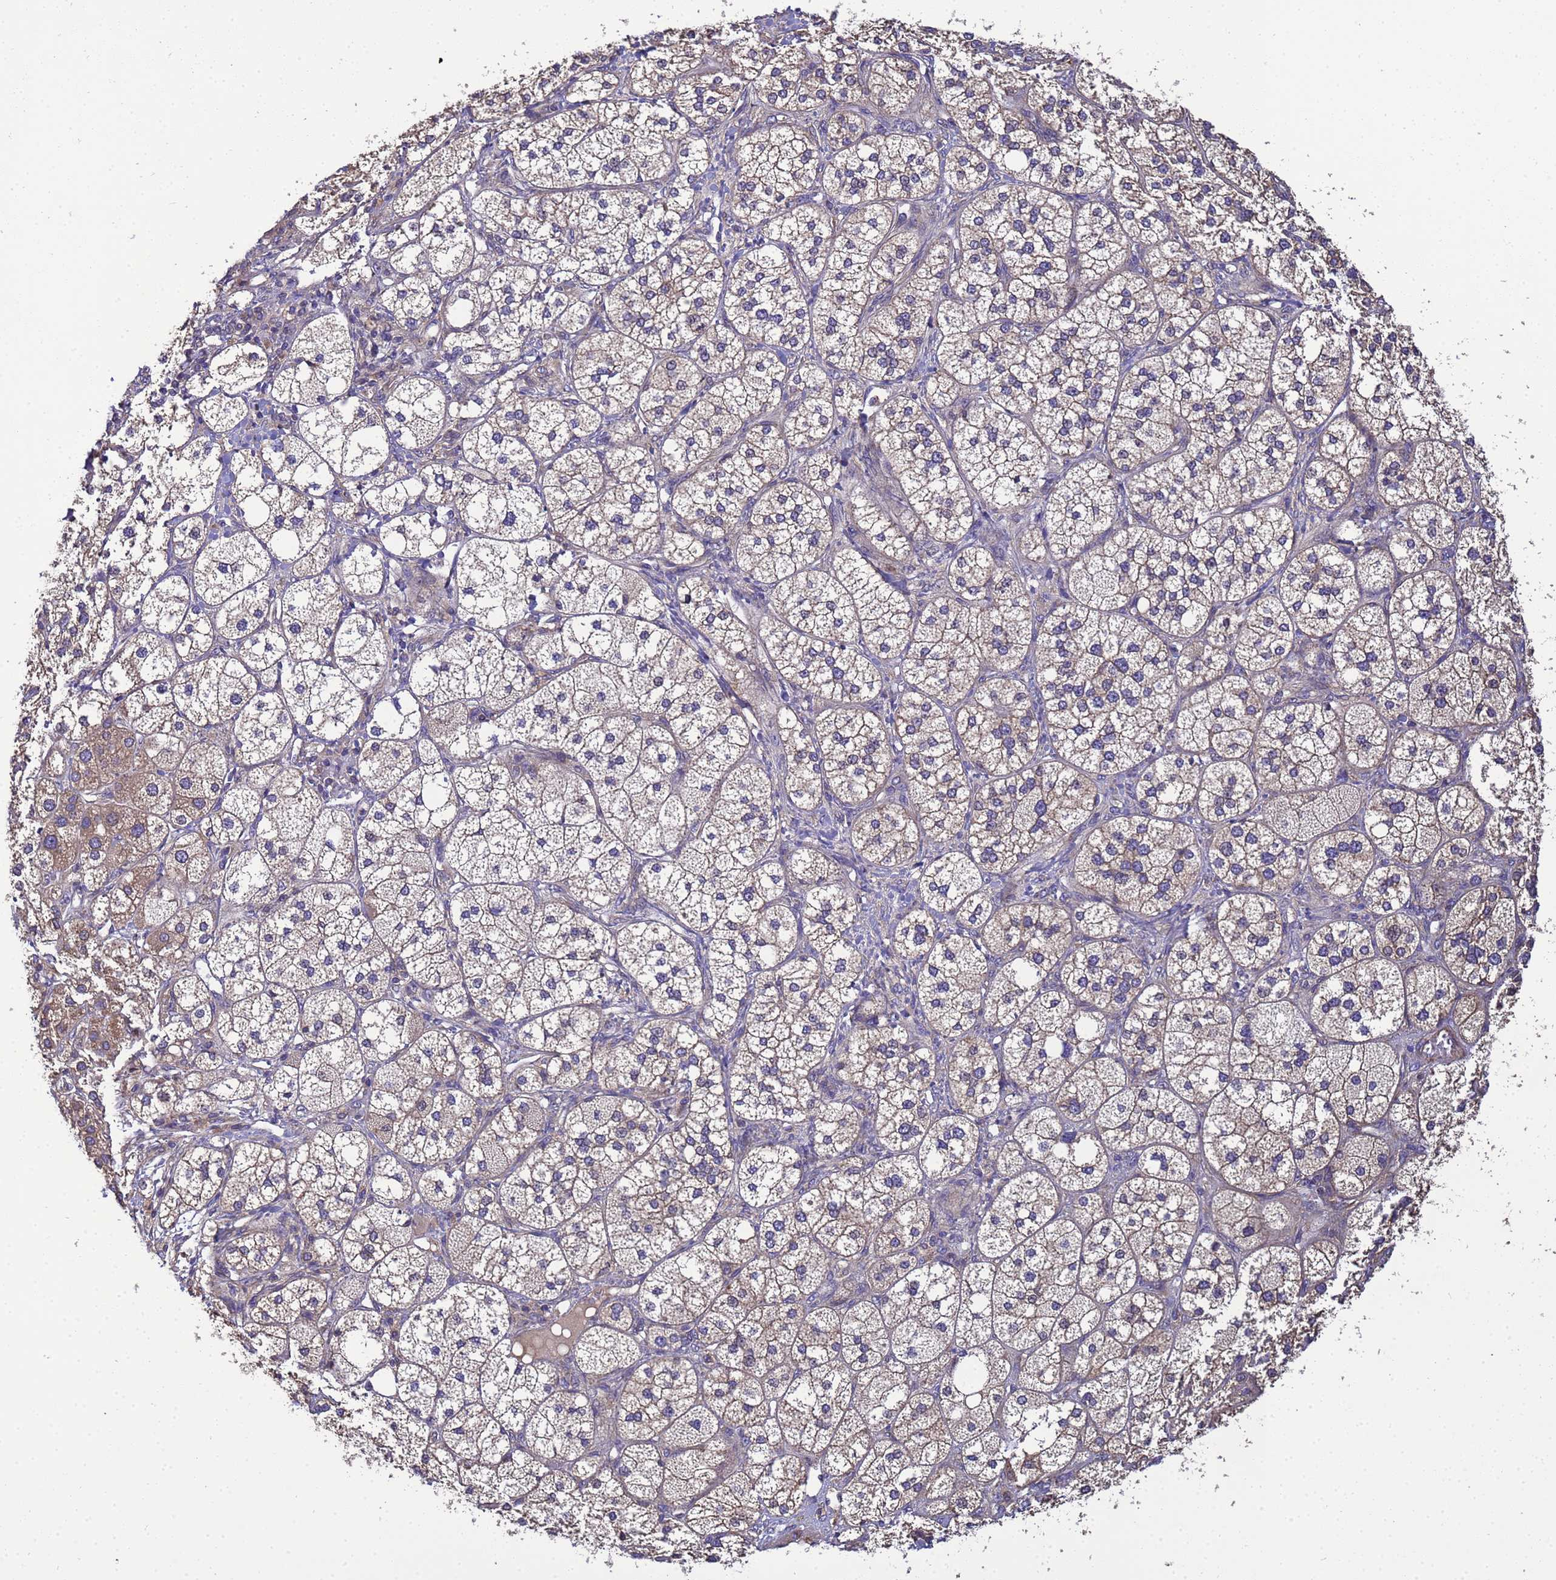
{"staining": {"intensity": "moderate", "quantity": "25%-75%", "location": "cytoplasmic/membranous"}, "tissue": "adrenal gland", "cell_type": "Glandular cells", "image_type": "normal", "snomed": [{"axis": "morphology", "description": "Normal tissue, NOS"}, {"axis": "topography", "description": "Adrenal gland"}], "caption": "Adrenal gland stained with DAB immunohistochemistry displays medium levels of moderate cytoplasmic/membranous positivity in approximately 25%-75% of glandular cells. (DAB IHC, brown staining for protein, blue staining for nuclei).", "gene": "BECN1", "patient": {"sex": "male", "age": 61}}